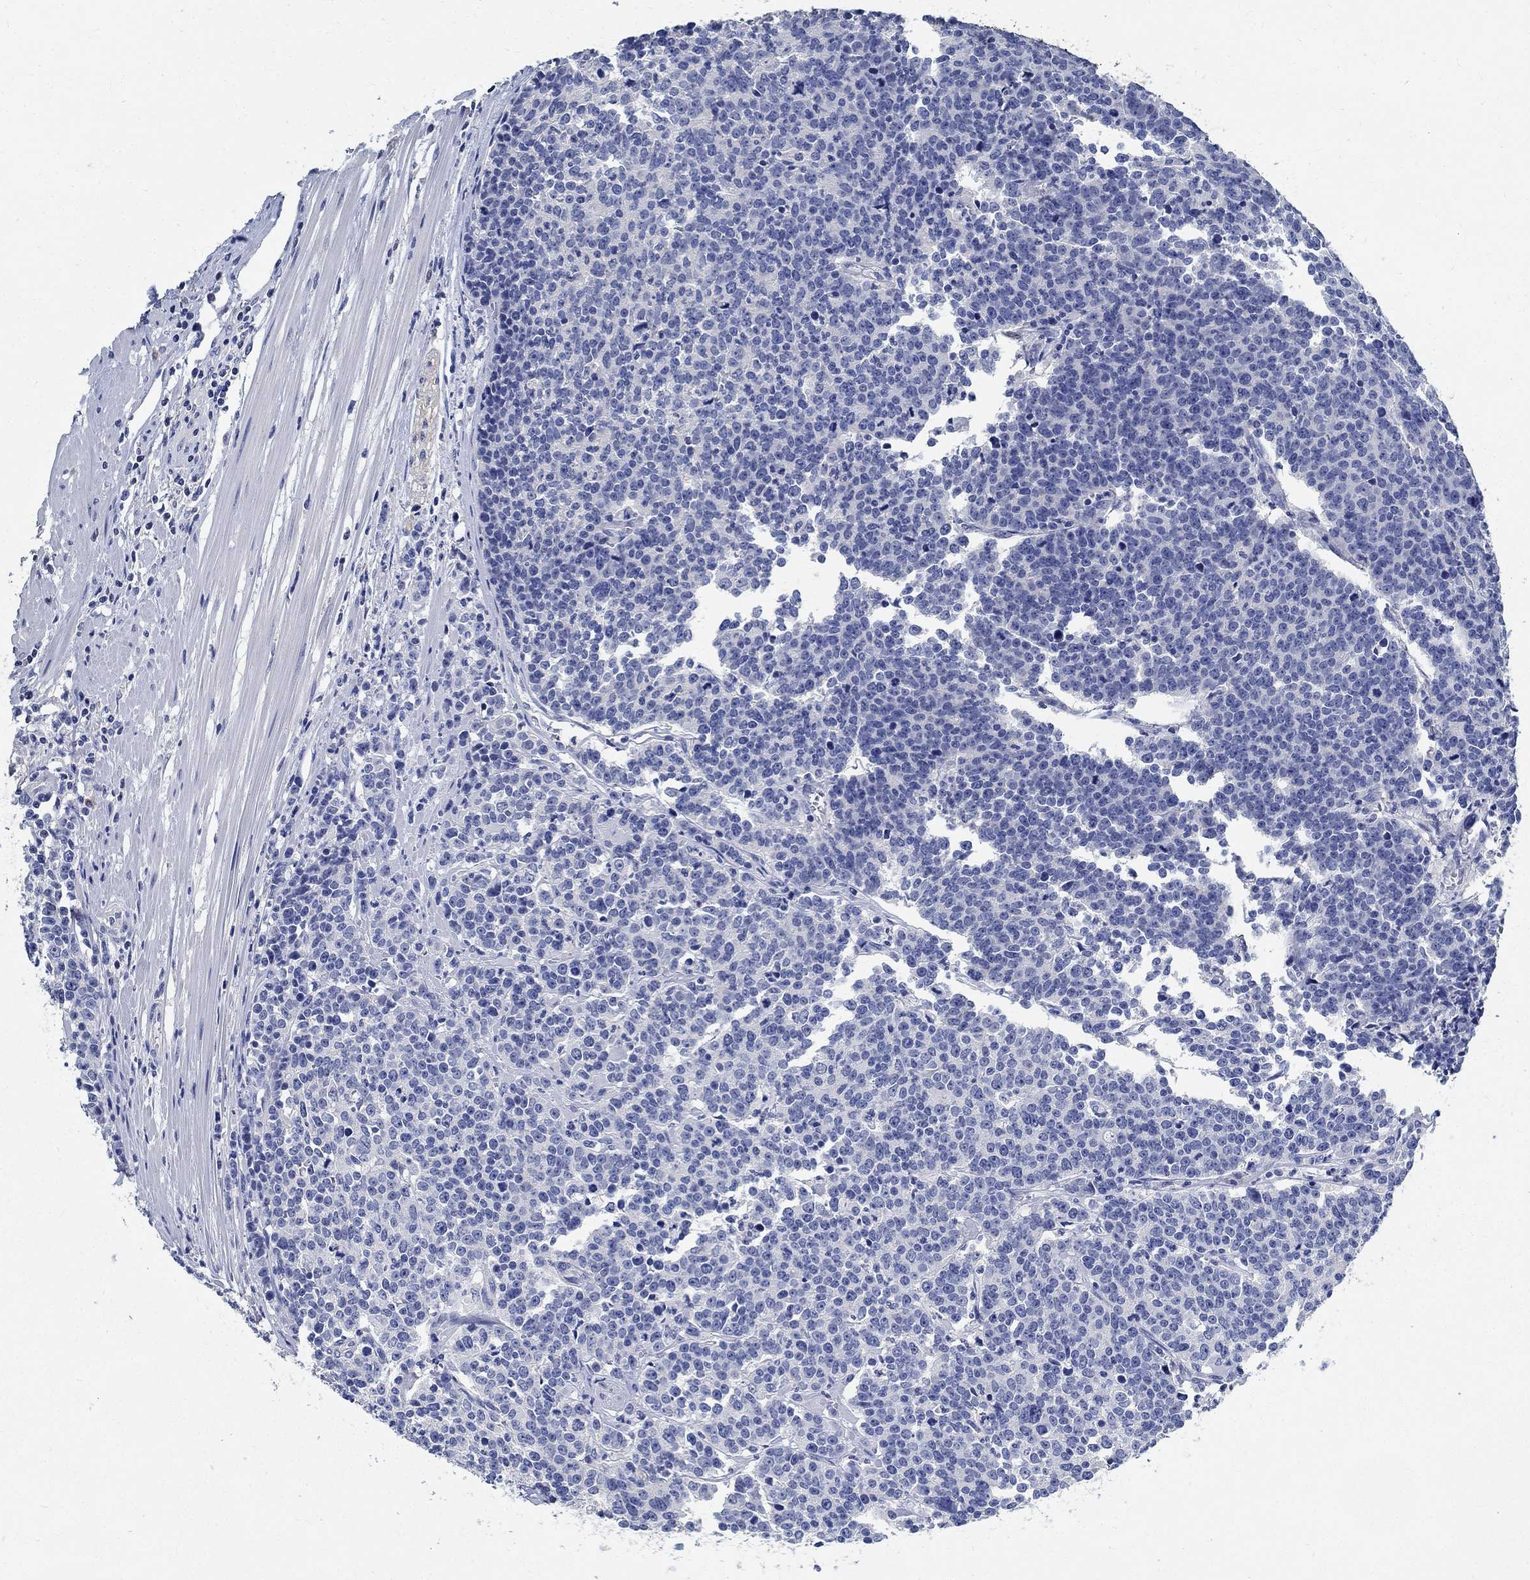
{"staining": {"intensity": "negative", "quantity": "none", "location": "none"}, "tissue": "prostate cancer", "cell_type": "Tumor cells", "image_type": "cancer", "snomed": [{"axis": "morphology", "description": "Adenocarcinoma, NOS"}, {"axis": "topography", "description": "Prostate"}], "caption": "The IHC photomicrograph has no significant expression in tumor cells of prostate adenocarcinoma tissue.", "gene": "PRX", "patient": {"sex": "male", "age": 67}}